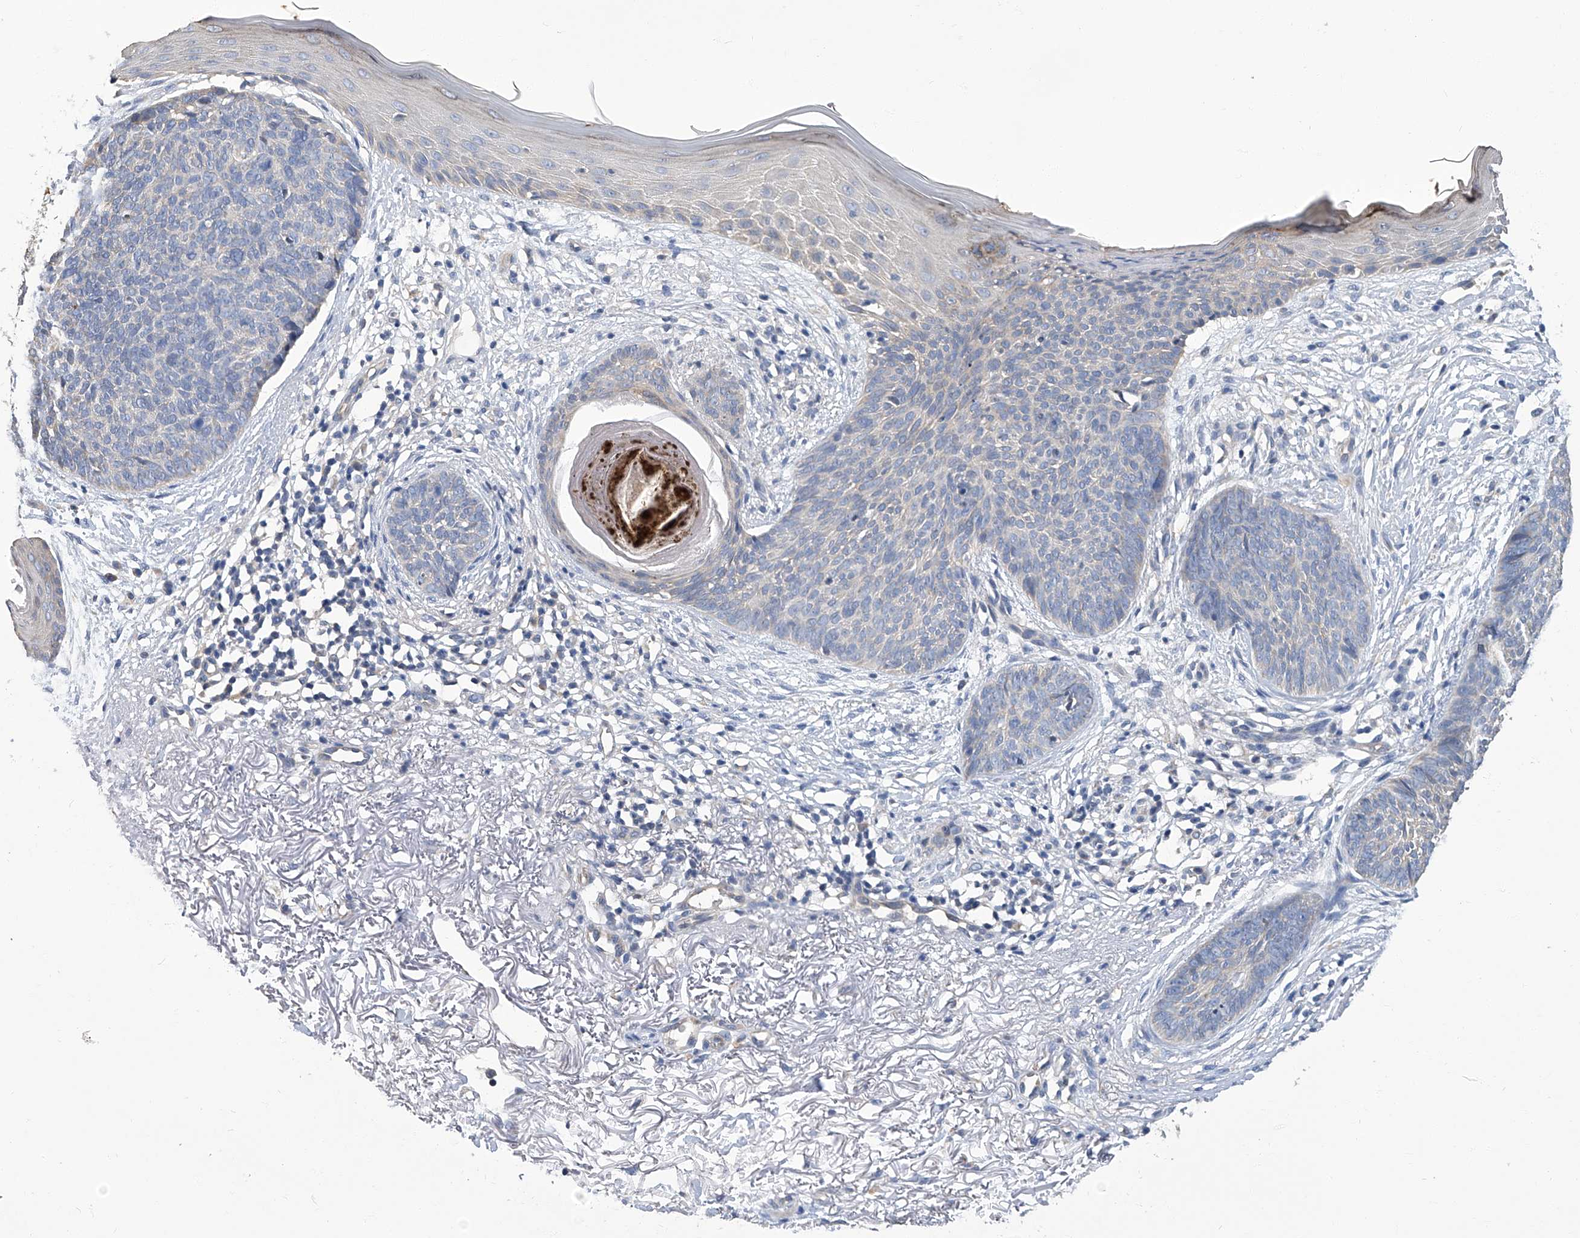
{"staining": {"intensity": "negative", "quantity": "none", "location": "none"}, "tissue": "skin cancer", "cell_type": "Tumor cells", "image_type": "cancer", "snomed": [{"axis": "morphology", "description": "Basal cell carcinoma"}, {"axis": "topography", "description": "Skin"}], "caption": "Tumor cells show no significant expression in skin cancer.", "gene": "TGFBR1", "patient": {"sex": "female", "age": 70}}